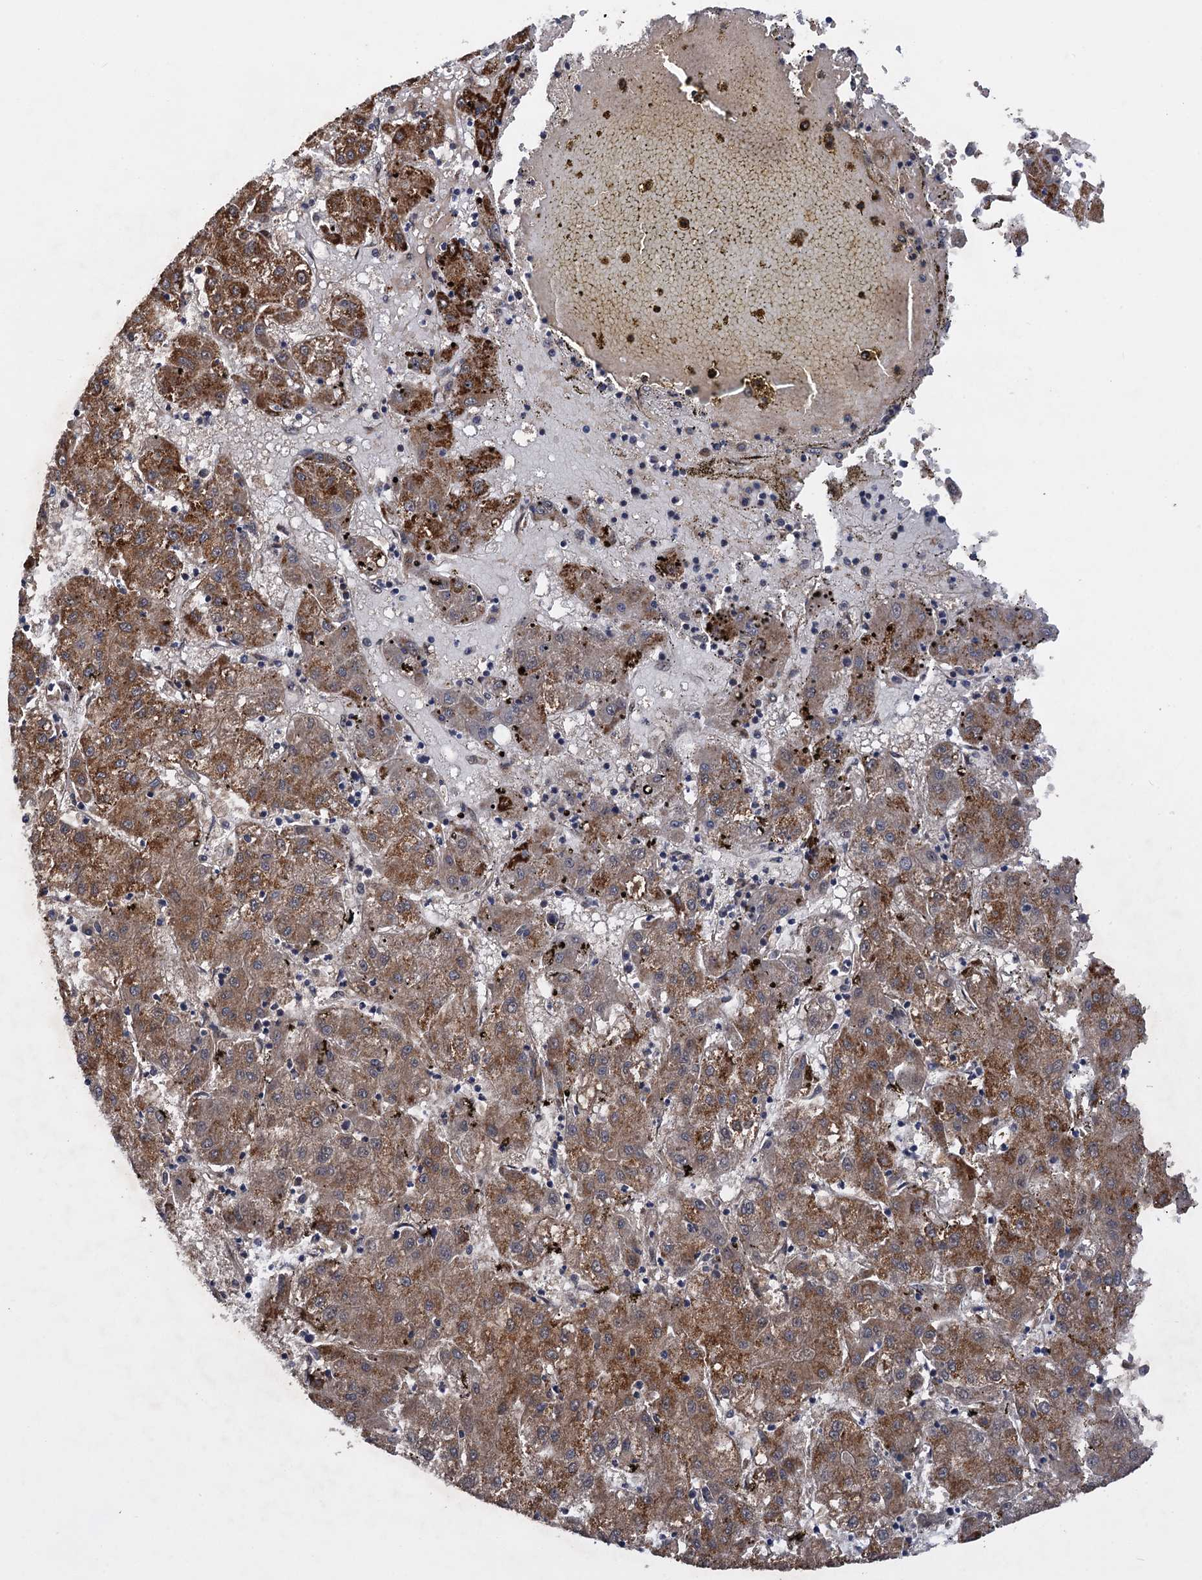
{"staining": {"intensity": "moderate", "quantity": ">75%", "location": "cytoplasmic/membranous"}, "tissue": "liver cancer", "cell_type": "Tumor cells", "image_type": "cancer", "snomed": [{"axis": "morphology", "description": "Carcinoma, Hepatocellular, NOS"}, {"axis": "topography", "description": "Liver"}], "caption": "Human liver cancer (hepatocellular carcinoma) stained for a protein (brown) exhibits moderate cytoplasmic/membranous positive positivity in about >75% of tumor cells.", "gene": "HAUS1", "patient": {"sex": "male", "age": 72}}